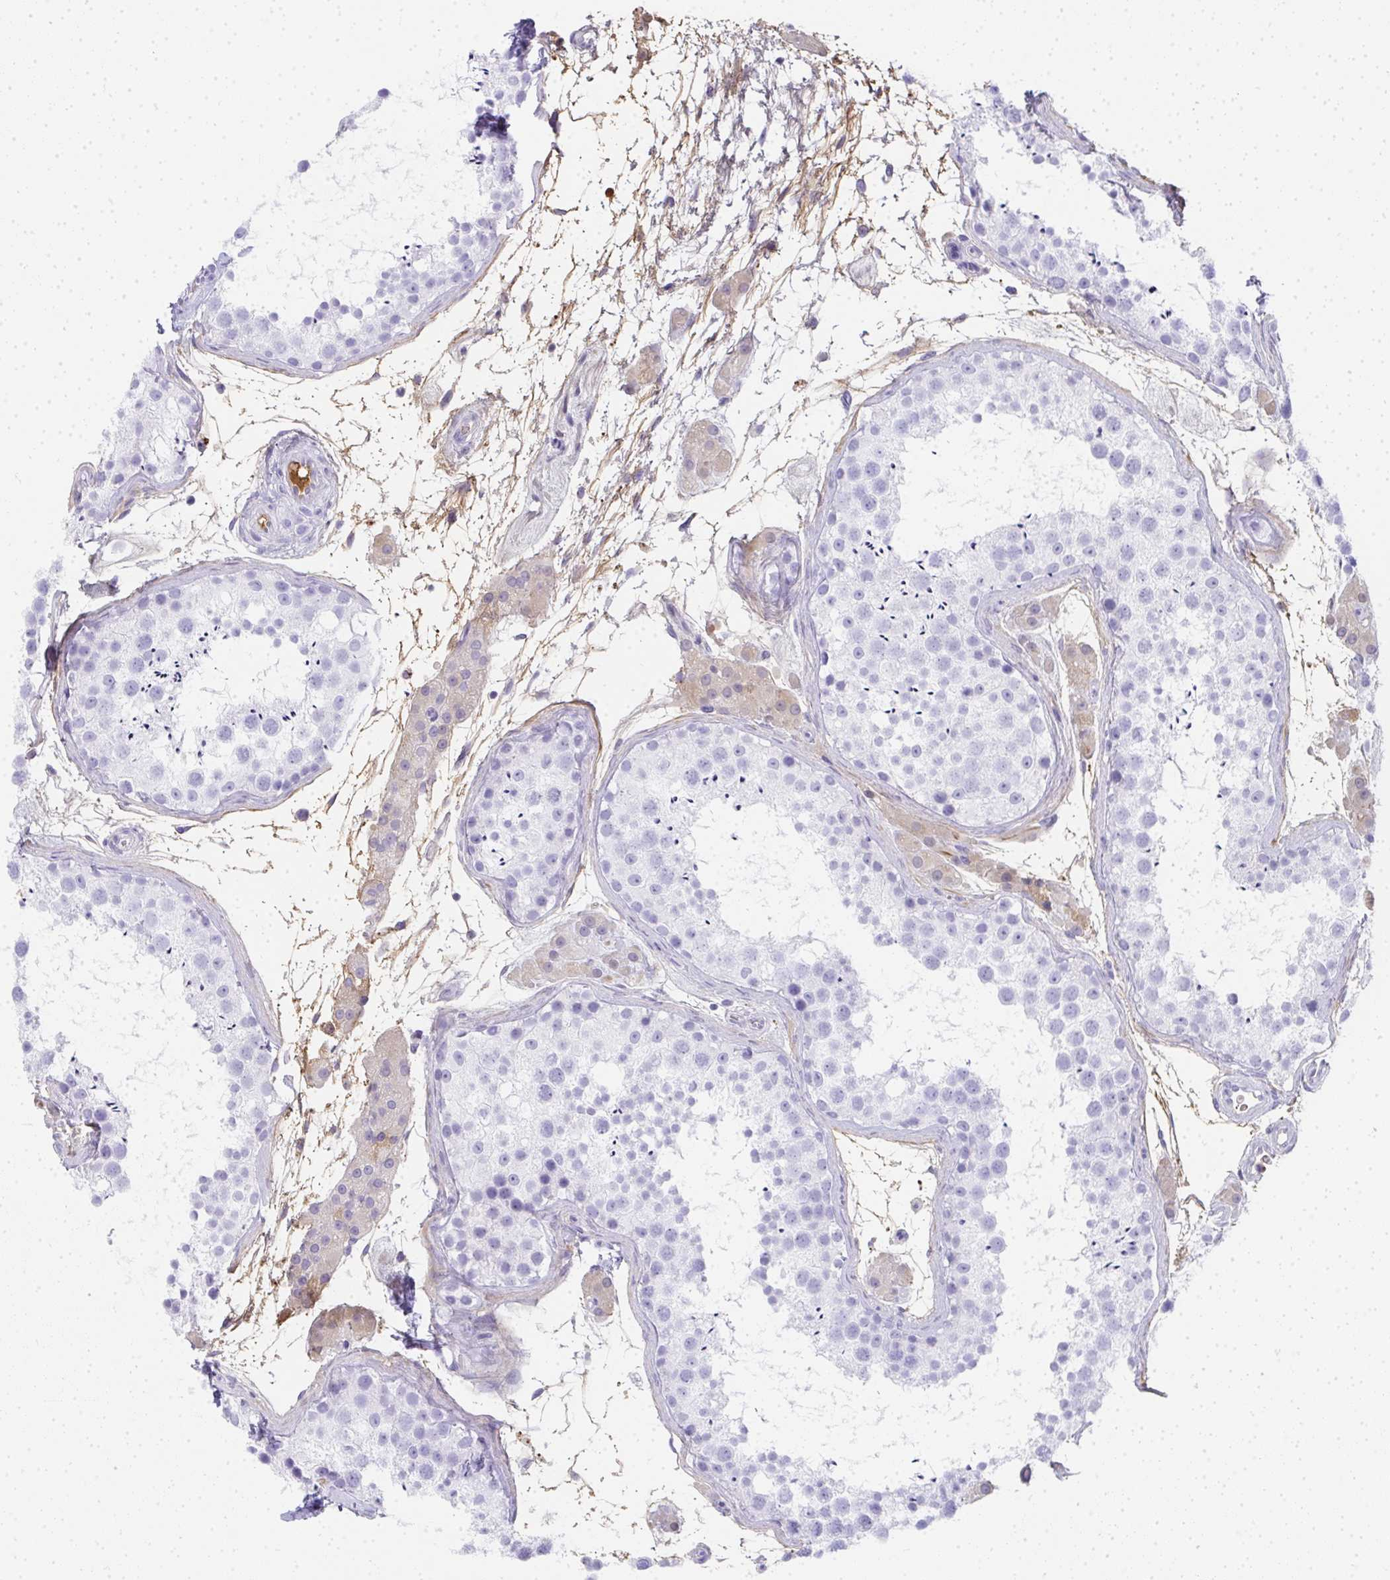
{"staining": {"intensity": "negative", "quantity": "none", "location": "none"}, "tissue": "testis", "cell_type": "Cells in seminiferous ducts", "image_type": "normal", "snomed": [{"axis": "morphology", "description": "Normal tissue, NOS"}, {"axis": "topography", "description": "Testis"}], "caption": "A high-resolution photomicrograph shows immunohistochemistry (IHC) staining of benign testis, which shows no significant staining in cells in seminiferous ducts. (Stains: DAB (3,3'-diaminobenzidine) immunohistochemistry with hematoxylin counter stain, Microscopy: brightfield microscopy at high magnification).", "gene": "ZSWIM3", "patient": {"sex": "male", "age": 41}}